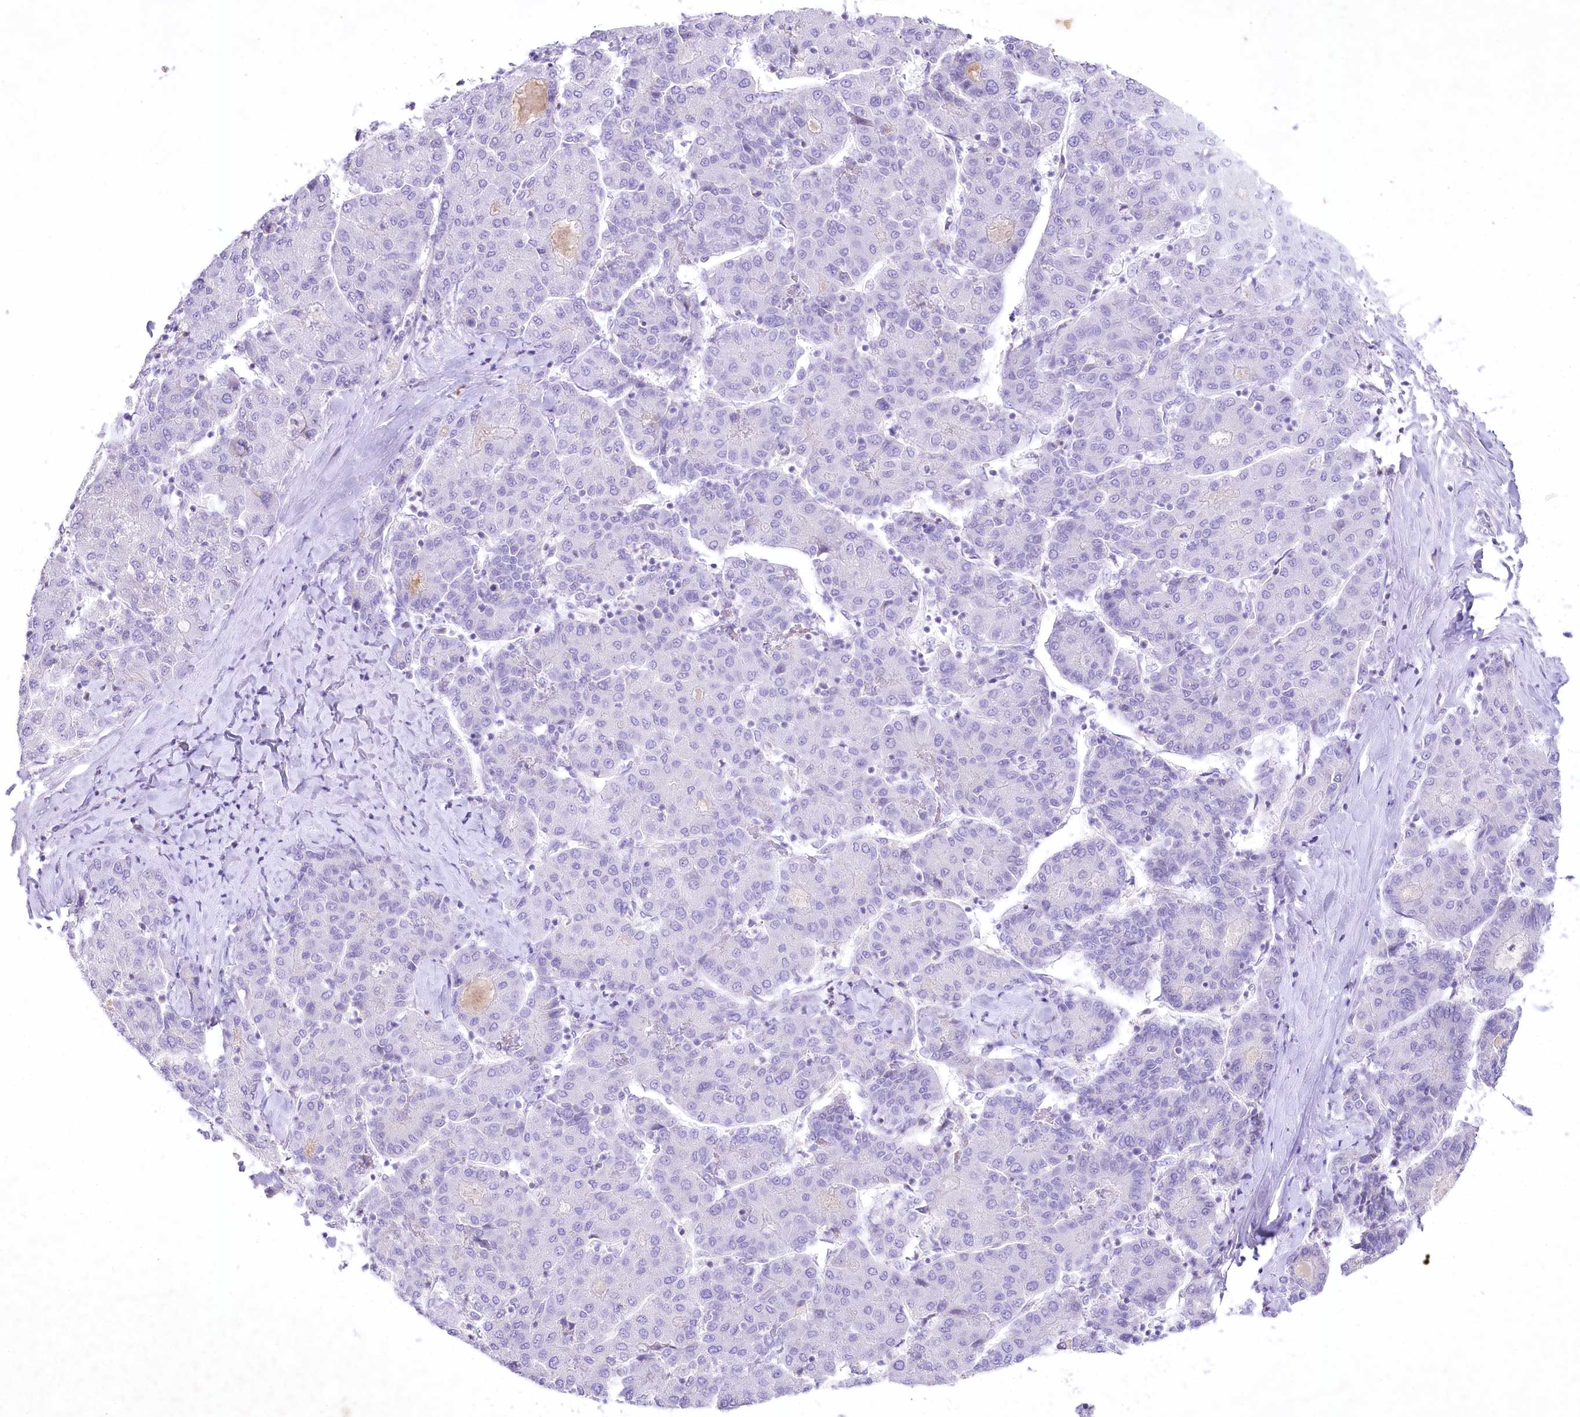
{"staining": {"intensity": "negative", "quantity": "none", "location": "none"}, "tissue": "liver cancer", "cell_type": "Tumor cells", "image_type": "cancer", "snomed": [{"axis": "morphology", "description": "Carcinoma, Hepatocellular, NOS"}, {"axis": "topography", "description": "Liver"}], "caption": "High magnification brightfield microscopy of liver cancer (hepatocellular carcinoma) stained with DAB (brown) and counterstained with hematoxylin (blue): tumor cells show no significant staining.", "gene": "MYOZ1", "patient": {"sex": "male", "age": 65}}